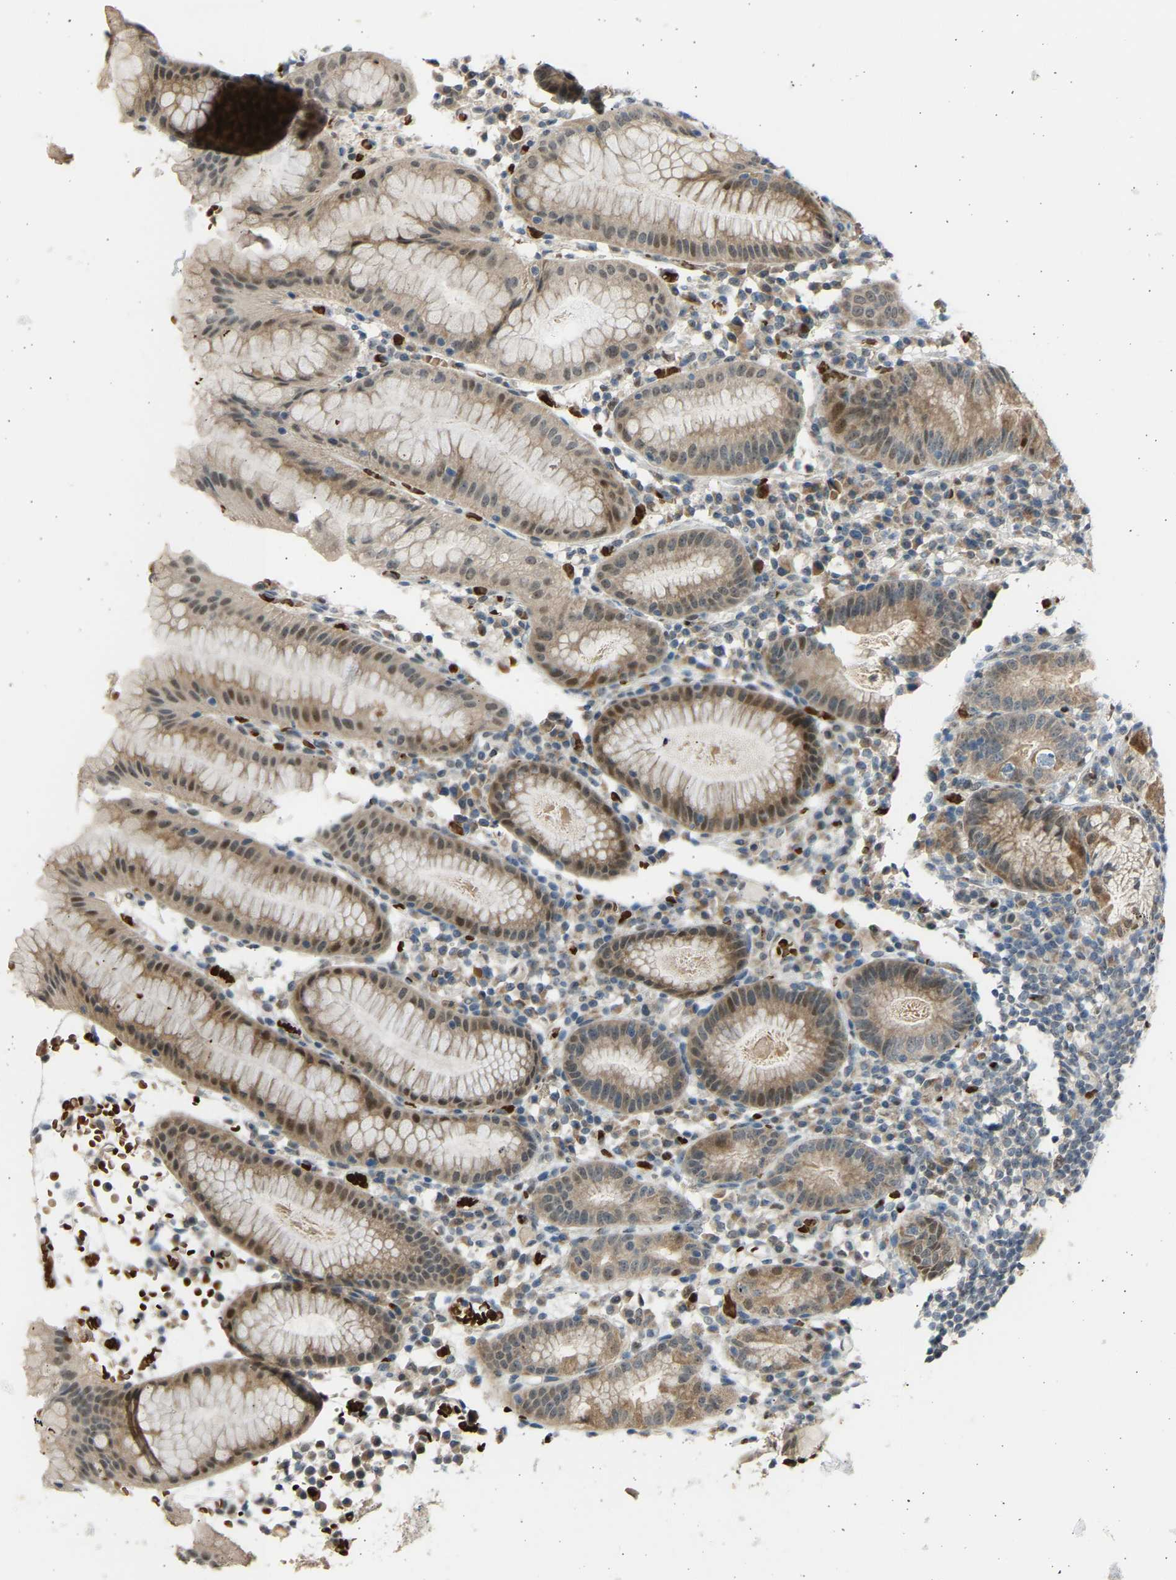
{"staining": {"intensity": "moderate", "quantity": "25%-75%", "location": "cytoplasmic/membranous,nuclear"}, "tissue": "stomach", "cell_type": "Glandular cells", "image_type": "normal", "snomed": [{"axis": "morphology", "description": "Normal tissue, NOS"}, {"axis": "topography", "description": "Stomach"}, {"axis": "topography", "description": "Stomach, lower"}], "caption": "Moderate cytoplasmic/membranous,nuclear positivity is appreciated in approximately 25%-75% of glandular cells in unremarkable stomach. (DAB IHC with brightfield microscopy, high magnification).", "gene": "BIRC2", "patient": {"sex": "female", "age": 75}}